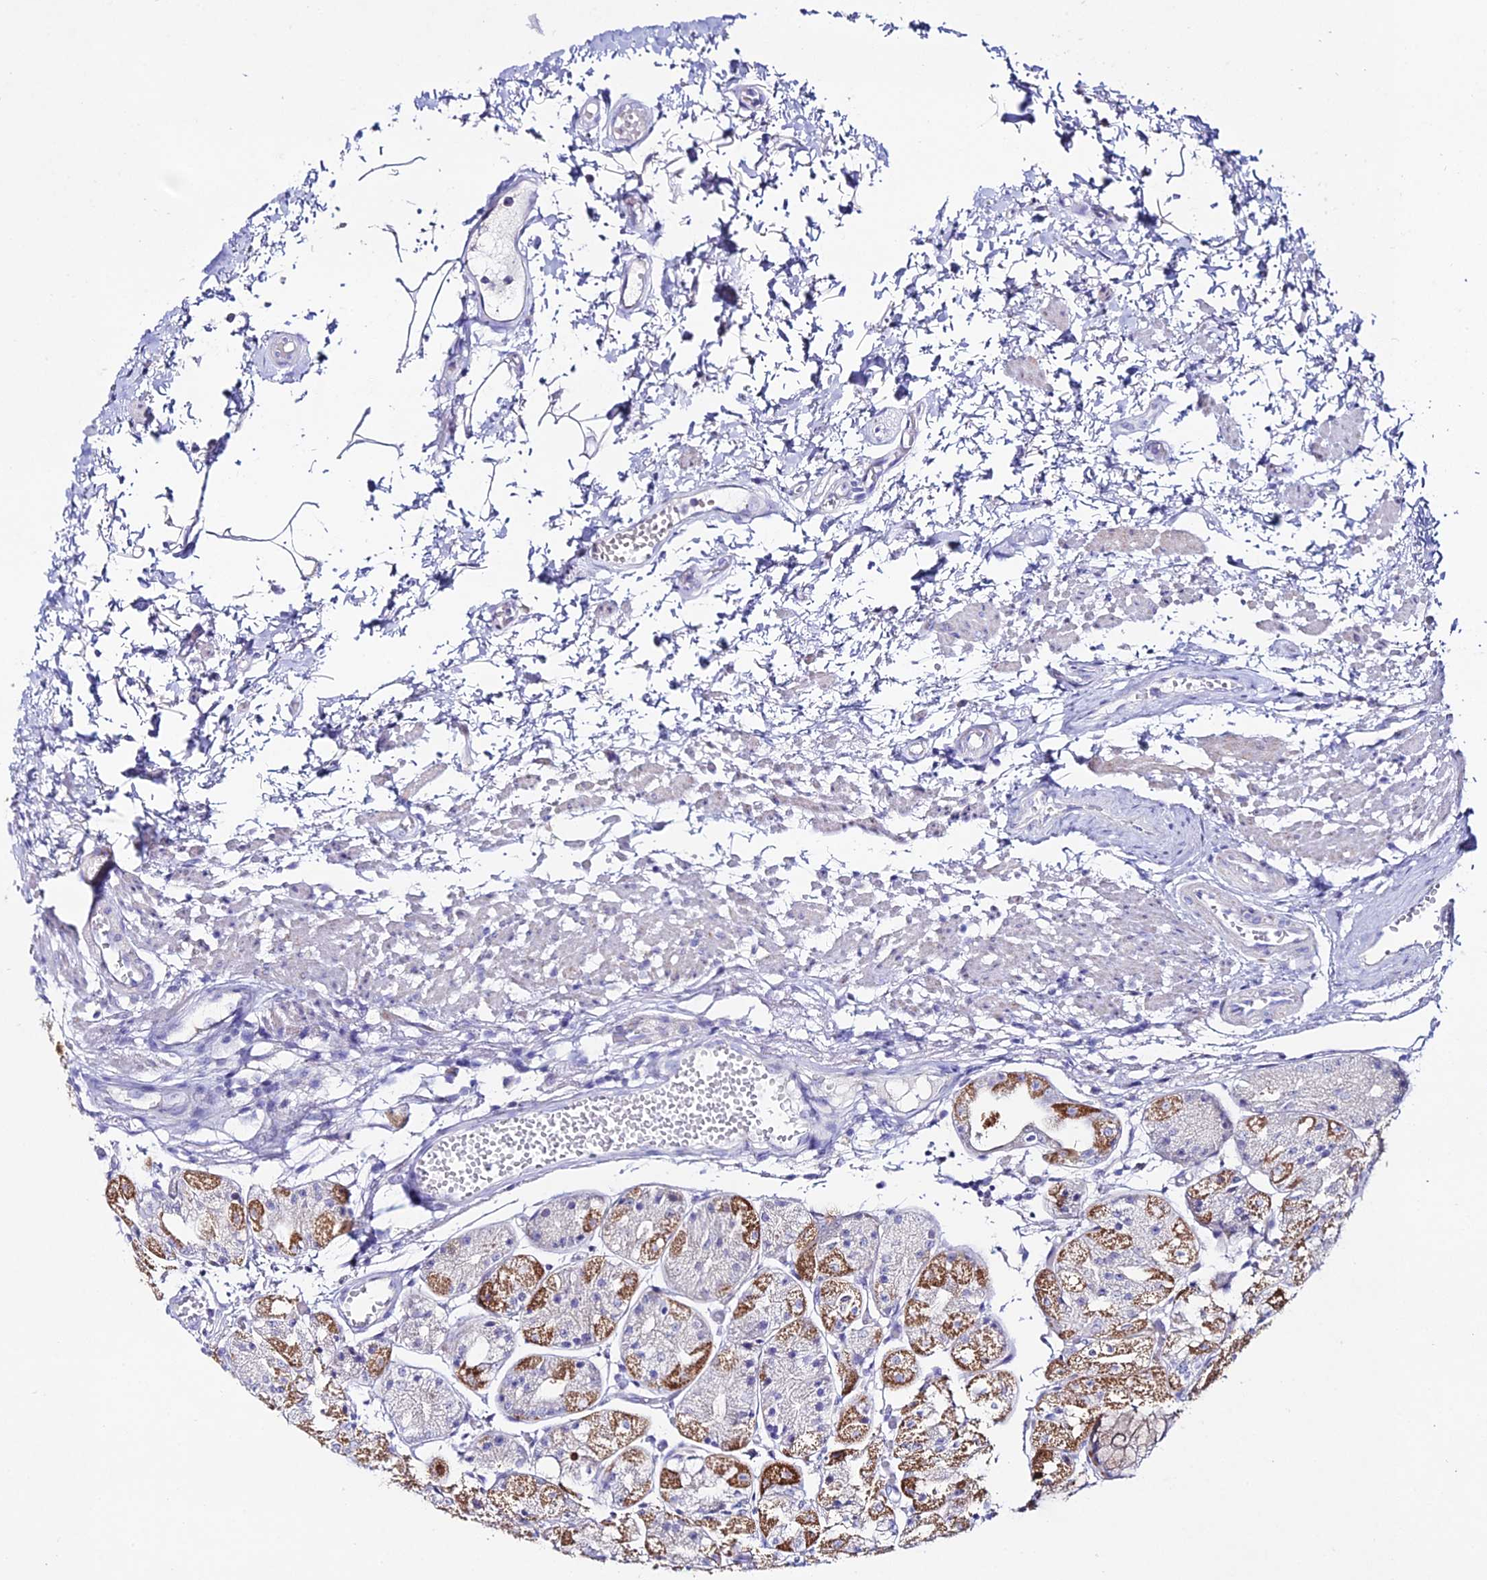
{"staining": {"intensity": "moderate", "quantity": "25%-75%", "location": "cytoplasmic/membranous"}, "tissue": "stomach", "cell_type": "Glandular cells", "image_type": "normal", "snomed": [{"axis": "morphology", "description": "Normal tissue, NOS"}, {"axis": "topography", "description": "Stomach, upper"}], "caption": "Protein staining by IHC shows moderate cytoplasmic/membranous expression in approximately 25%-75% of glandular cells in benign stomach.", "gene": "DHX34", "patient": {"sex": "male", "age": 72}}